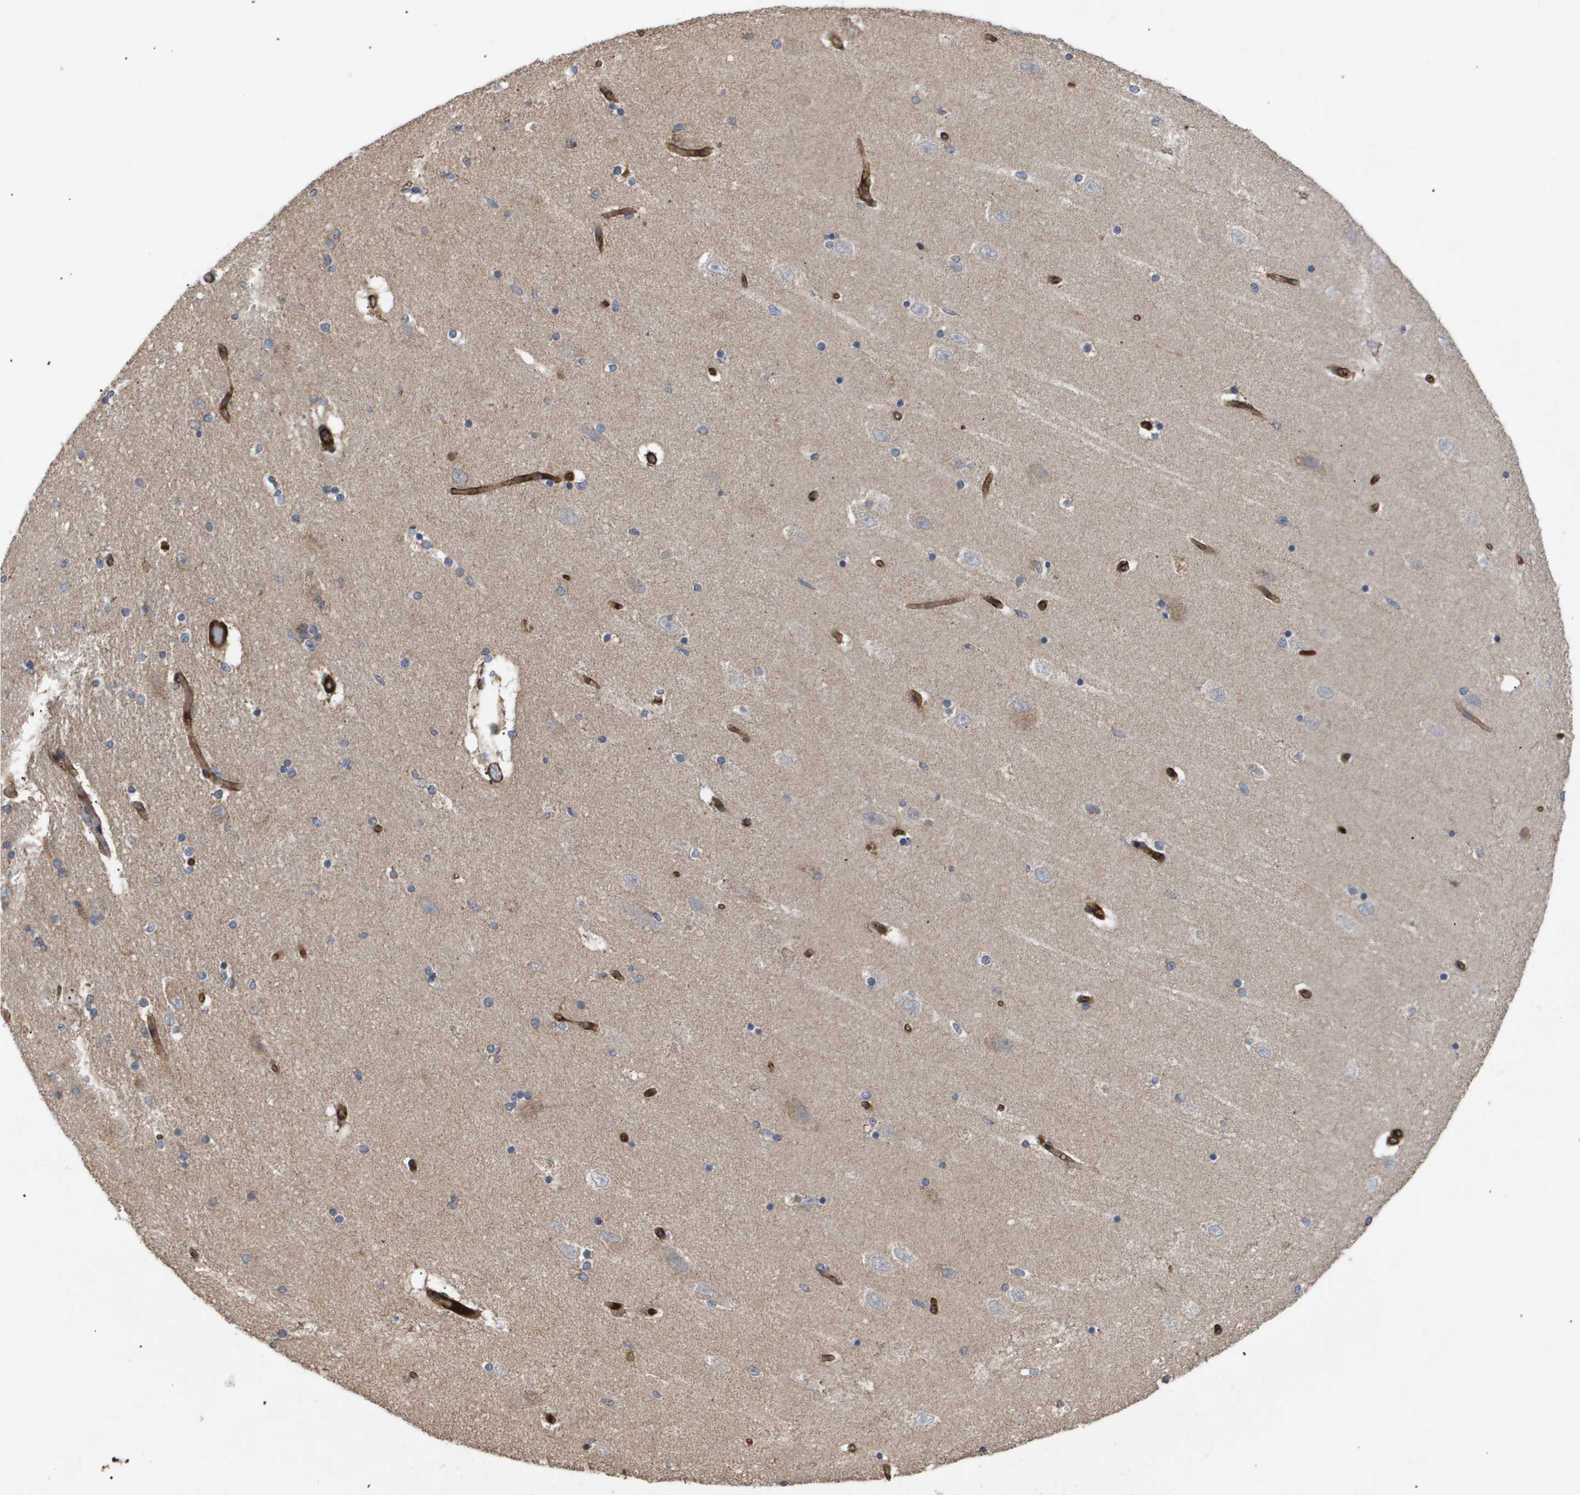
{"staining": {"intensity": "negative", "quantity": "none", "location": "none"}, "tissue": "hippocampus", "cell_type": "Glial cells", "image_type": "normal", "snomed": [{"axis": "morphology", "description": "Normal tissue, NOS"}, {"axis": "topography", "description": "Hippocampus"}], "caption": "High power microscopy micrograph of an immunohistochemistry (IHC) photomicrograph of normal hippocampus, revealing no significant staining in glial cells.", "gene": "TNS1", "patient": {"sex": "female", "age": 54}}